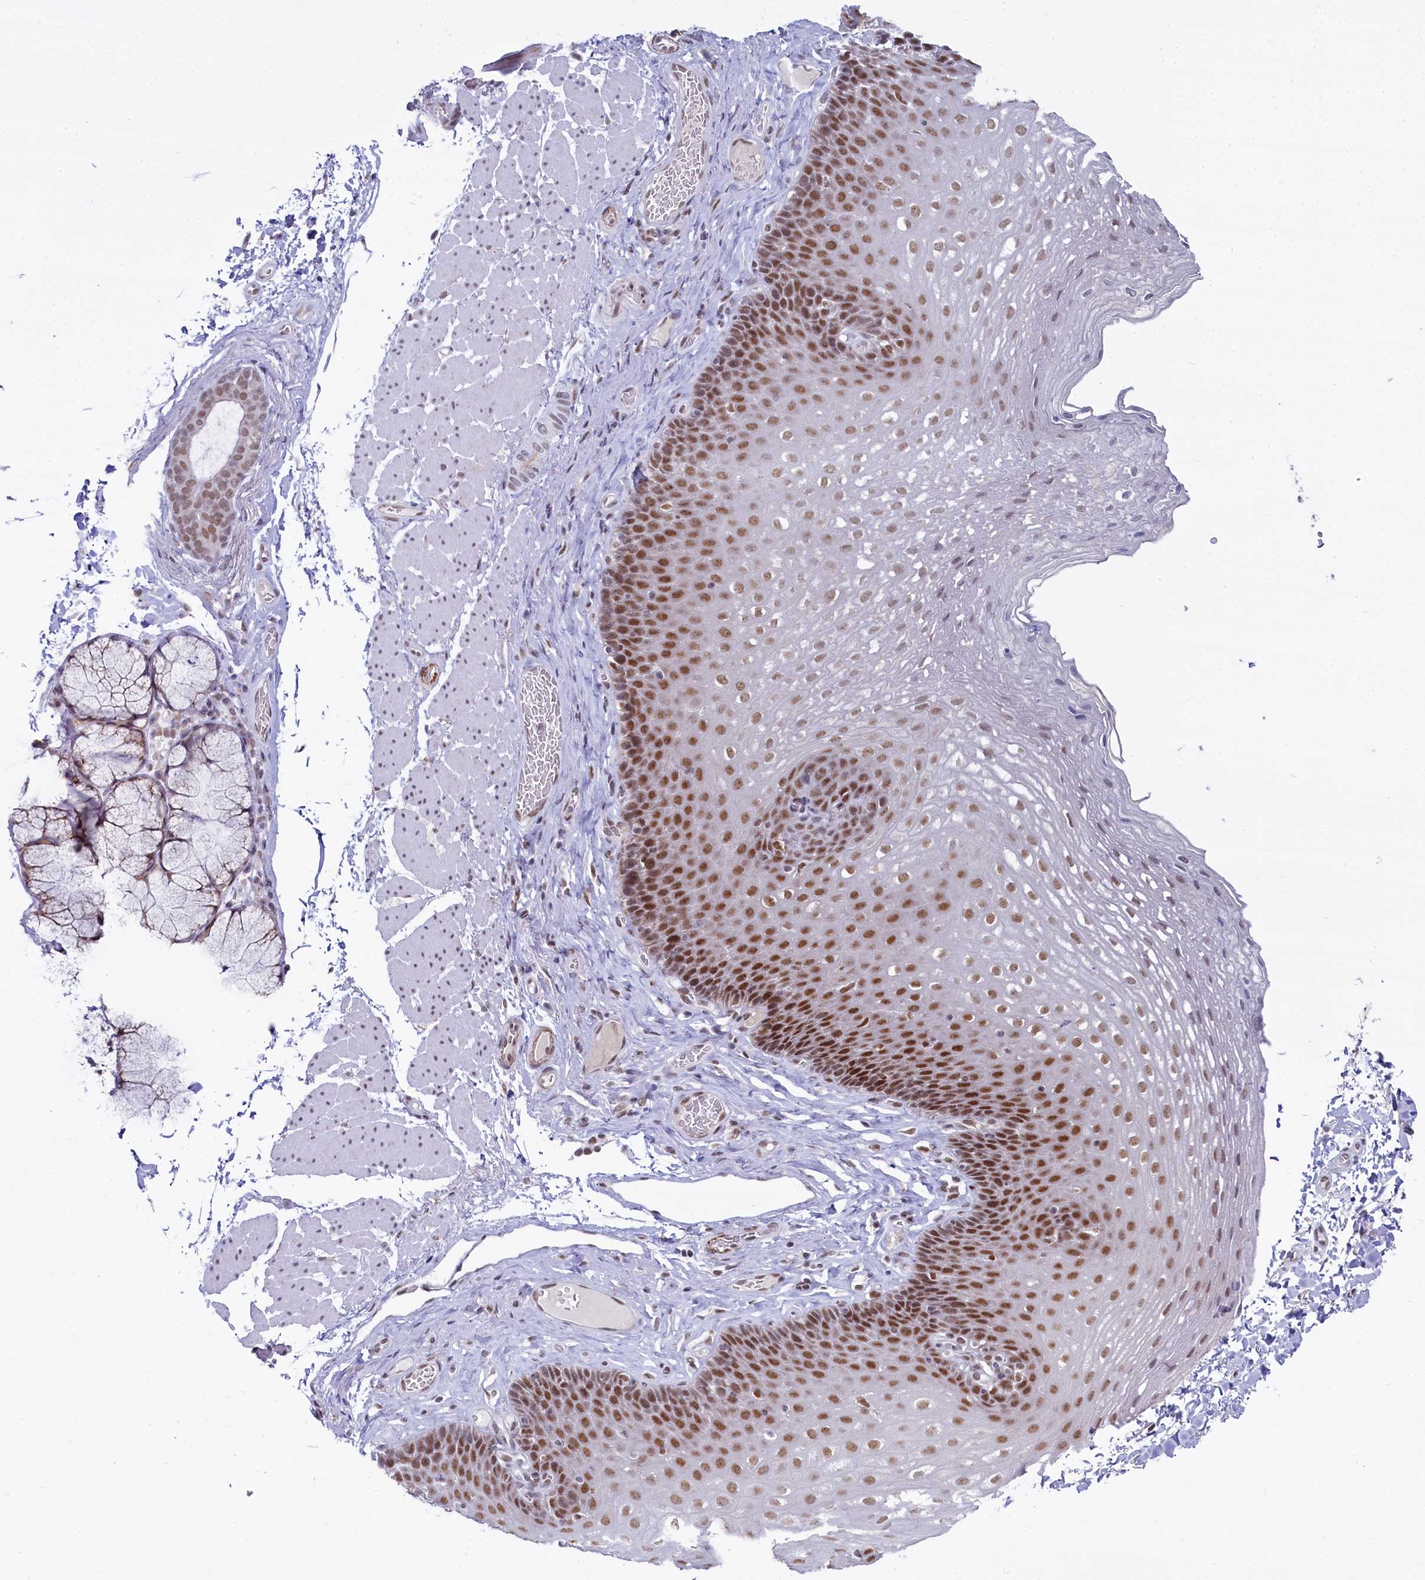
{"staining": {"intensity": "moderate", "quantity": ">75%", "location": "nuclear"}, "tissue": "esophagus", "cell_type": "Squamous epithelial cells", "image_type": "normal", "snomed": [{"axis": "morphology", "description": "Normal tissue, NOS"}, {"axis": "topography", "description": "Esophagus"}], "caption": "Protein staining exhibits moderate nuclear expression in approximately >75% of squamous epithelial cells in benign esophagus. Using DAB (3,3'-diaminobenzidine) (brown) and hematoxylin (blue) stains, captured at high magnification using brightfield microscopy.", "gene": "PPHLN1", "patient": {"sex": "female", "age": 66}}